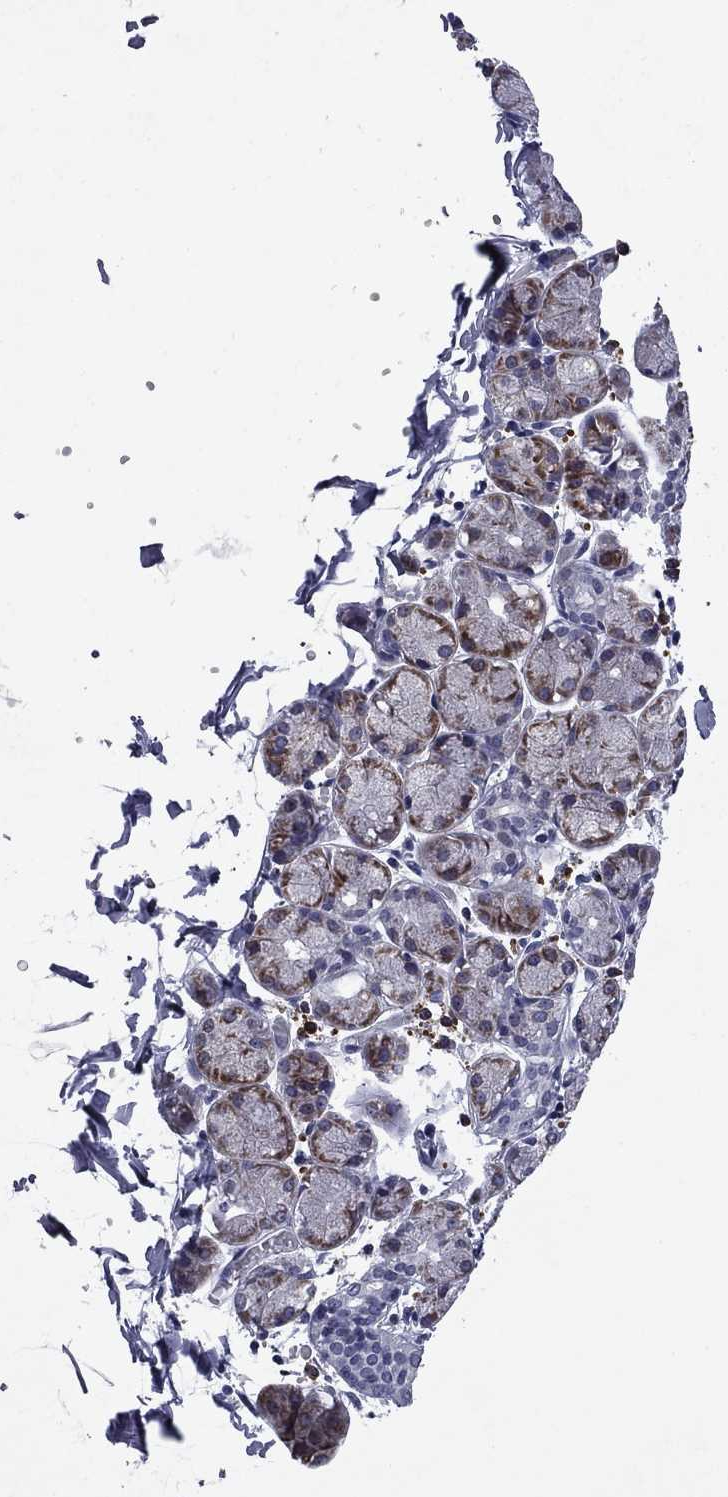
{"staining": {"intensity": "moderate", "quantity": "<25%", "location": "cytoplasmic/membranous"}, "tissue": "salivary gland", "cell_type": "Glandular cells", "image_type": "normal", "snomed": [{"axis": "morphology", "description": "Normal tissue, NOS"}, {"axis": "topography", "description": "Salivary gland"}, {"axis": "topography", "description": "Peripheral nerve tissue"}], "caption": "Immunohistochemical staining of benign human salivary gland demonstrates <25% levels of moderate cytoplasmic/membranous protein staining in approximately <25% of glandular cells.", "gene": "ECM1", "patient": {"sex": "female", "age": 24}}